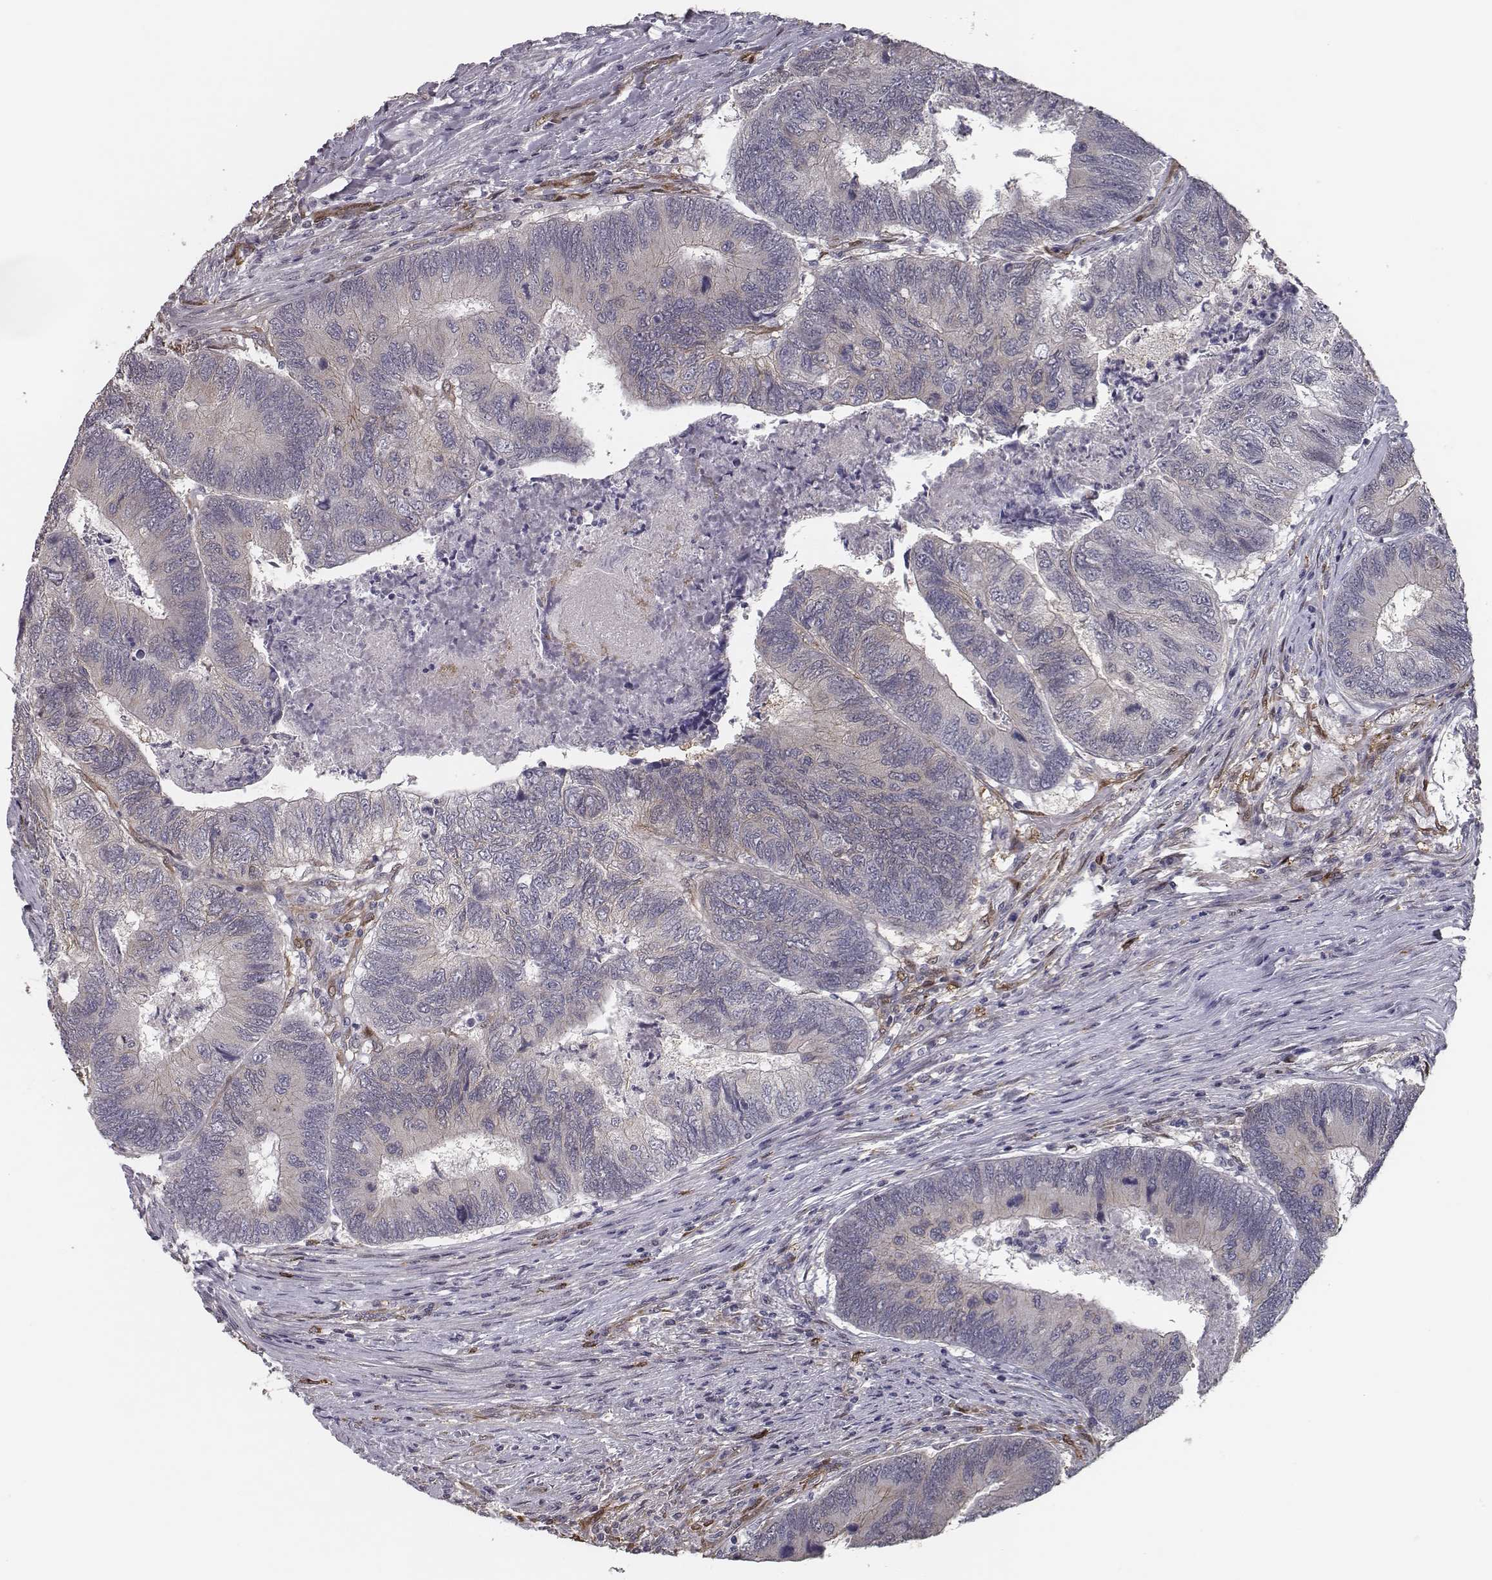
{"staining": {"intensity": "weak", "quantity": "<25%", "location": "cytoplasmic/membranous"}, "tissue": "colorectal cancer", "cell_type": "Tumor cells", "image_type": "cancer", "snomed": [{"axis": "morphology", "description": "Adenocarcinoma, NOS"}, {"axis": "topography", "description": "Colon"}], "caption": "Immunohistochemistry image of adenocarcinoma (colorectal) stained for a protein (brown), which displays no positivity in tumor cells. The staining is performed using DAB (3,3'-diaminobenzidine) brown chromogen with nuclei counter-stained in using hematoxylin.", "gene": "ISYNA1", "patient": {"sex": "female", "age": 67}}